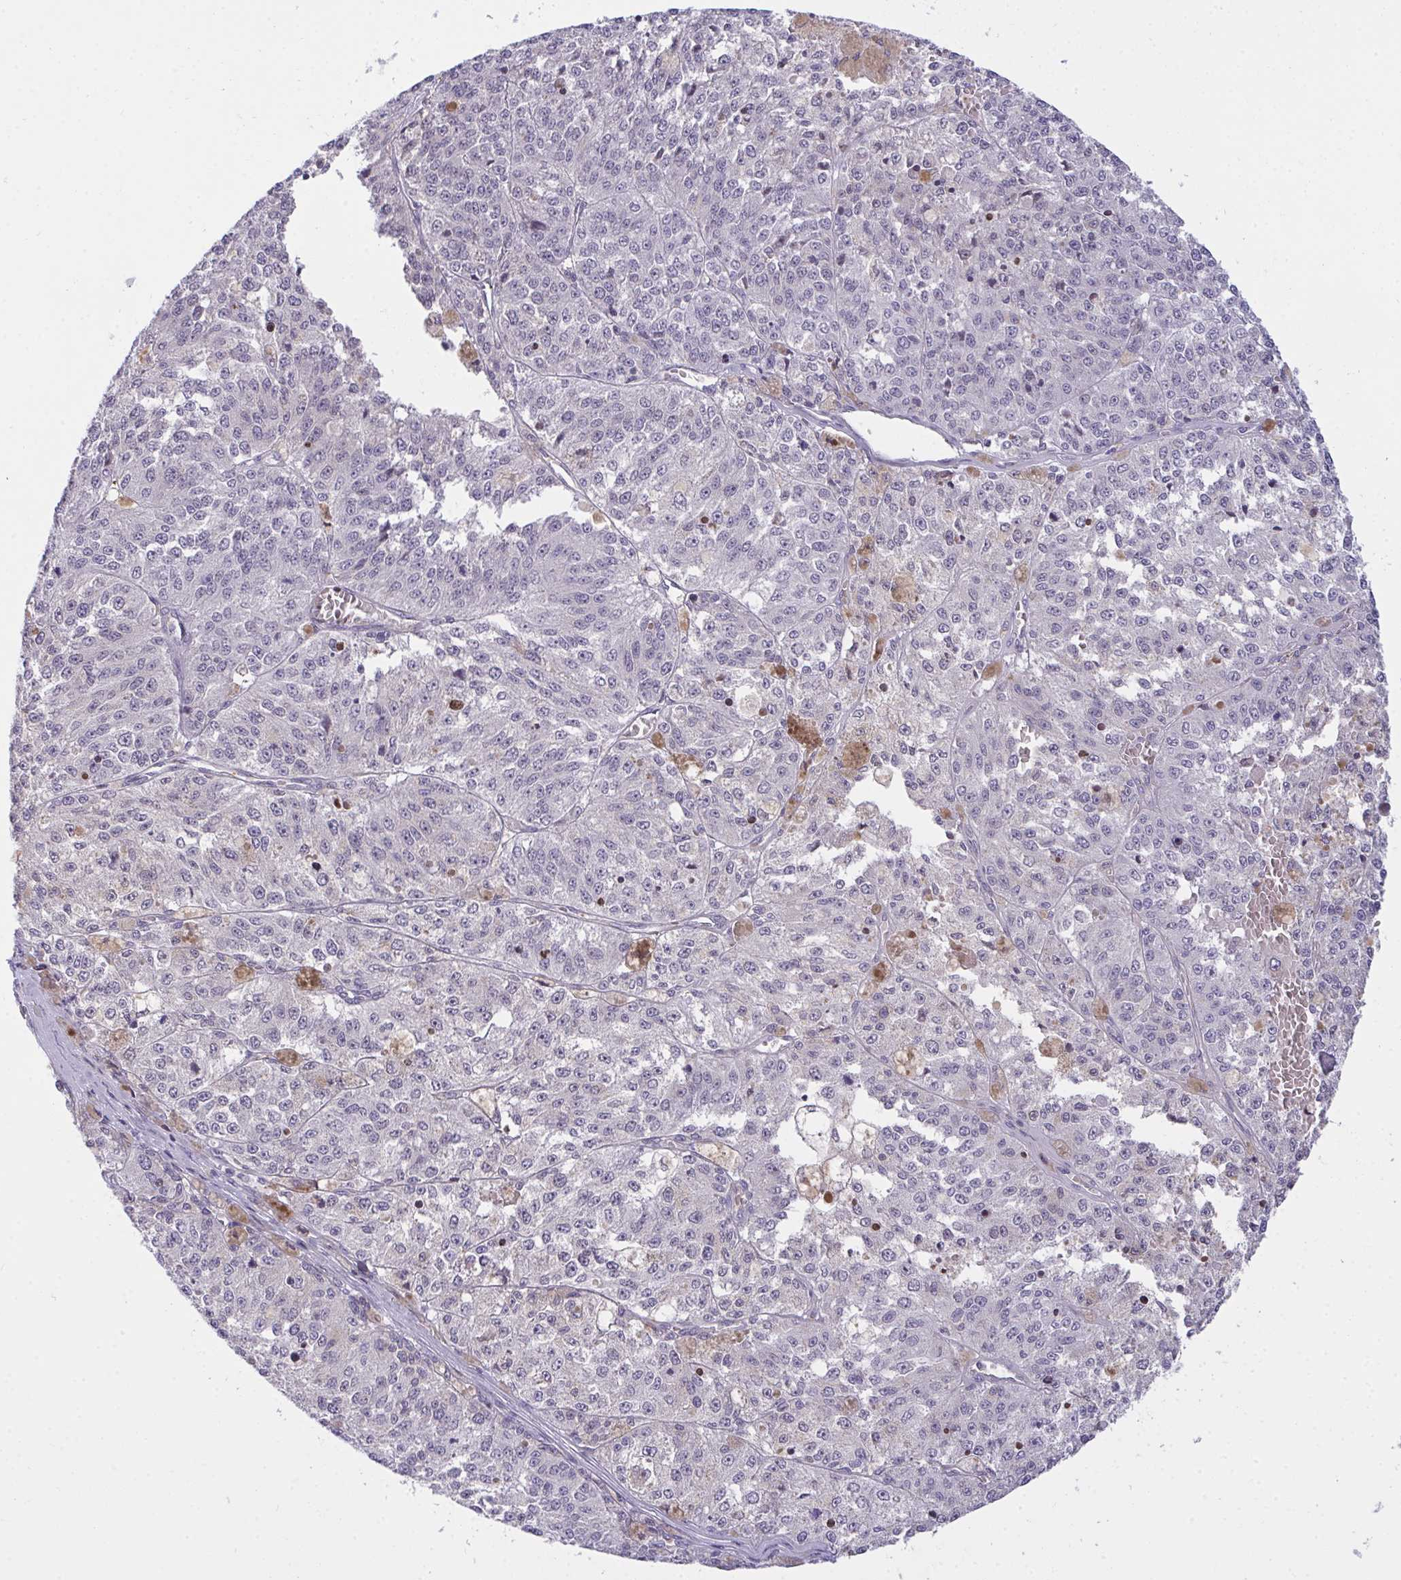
{"staining": {"intensity": "negative", "quantity": "none", "location": "none"}, "tissue": "melanoma", "cell_type": "Tumor cells", "image_type": "cancer", "snomed": [{"axis": "morphology", "description": "Malignant melanoma, Metastatic site"}, {"axis": "topography", "description": "Lymph node"}], "caption": "Immunohistochemistry micrograph of neoplastic tissue: human malignant melanoma (metastatic site) stained with DAB exhibits no significant protein expression in tumor cells.", "gene": "SEMA6B", "patient": {"sex": "female", "age": 64}}